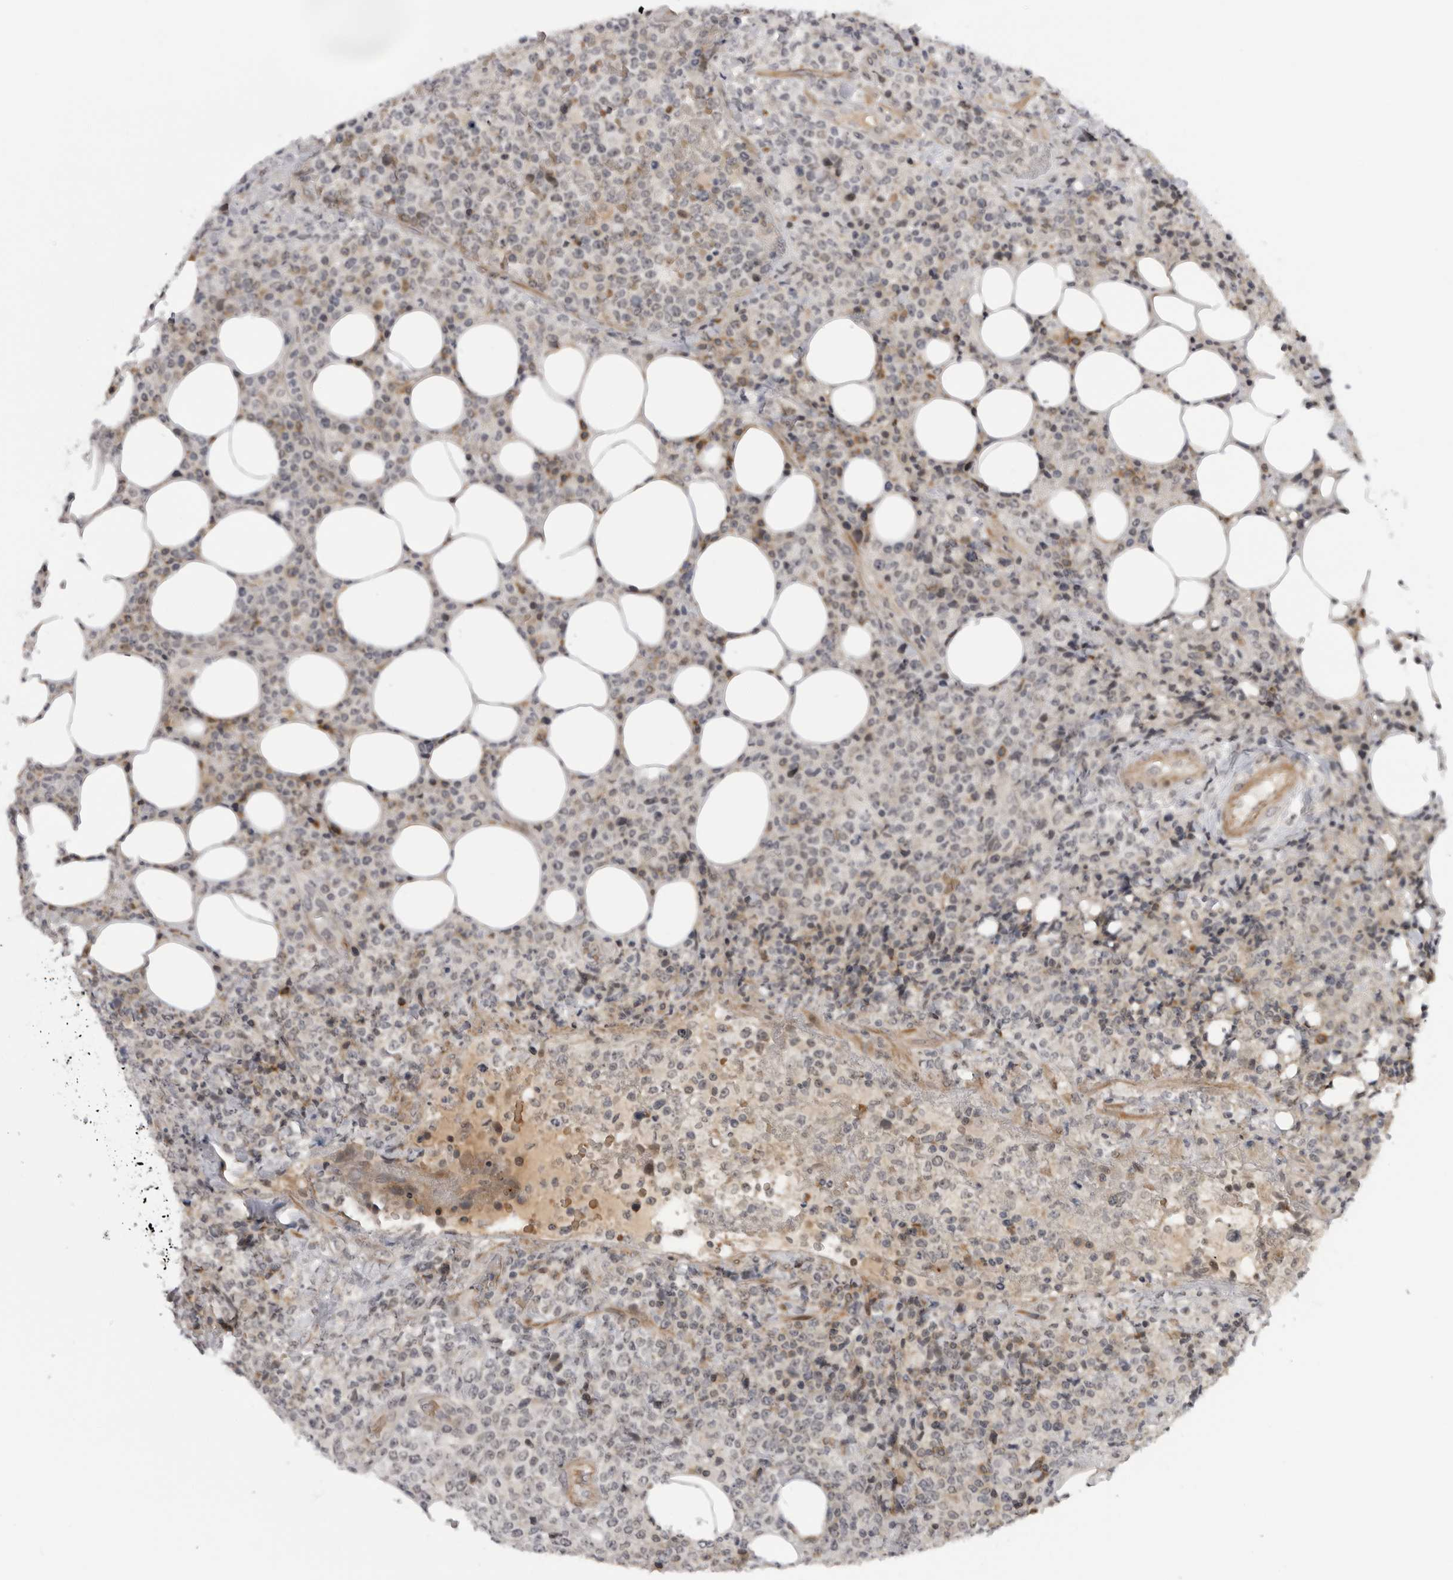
{"staining": {"intensity": "weak", "quantity": "25%-75%", "location": "nuclear"}, "tissue": "lymphoma", "cell_type": "Tumor cells", "image_type": "cancer", "snomed": [{"axis": "morphology", "description": "Malignant lymphoma, non-Hodgkin's type, High grade"}, {"axis": "topography", "description": "Lymph node"}], "caption": "Human high-grade malignant lymphoma, non-Hodgkin's type stained for a protein (brown) demonstrates weak nuclear positive positivity in about 25%-75% of tumor cells.", "gene": "ALPK2", "patient": {"sex": "male", "age": 13}}